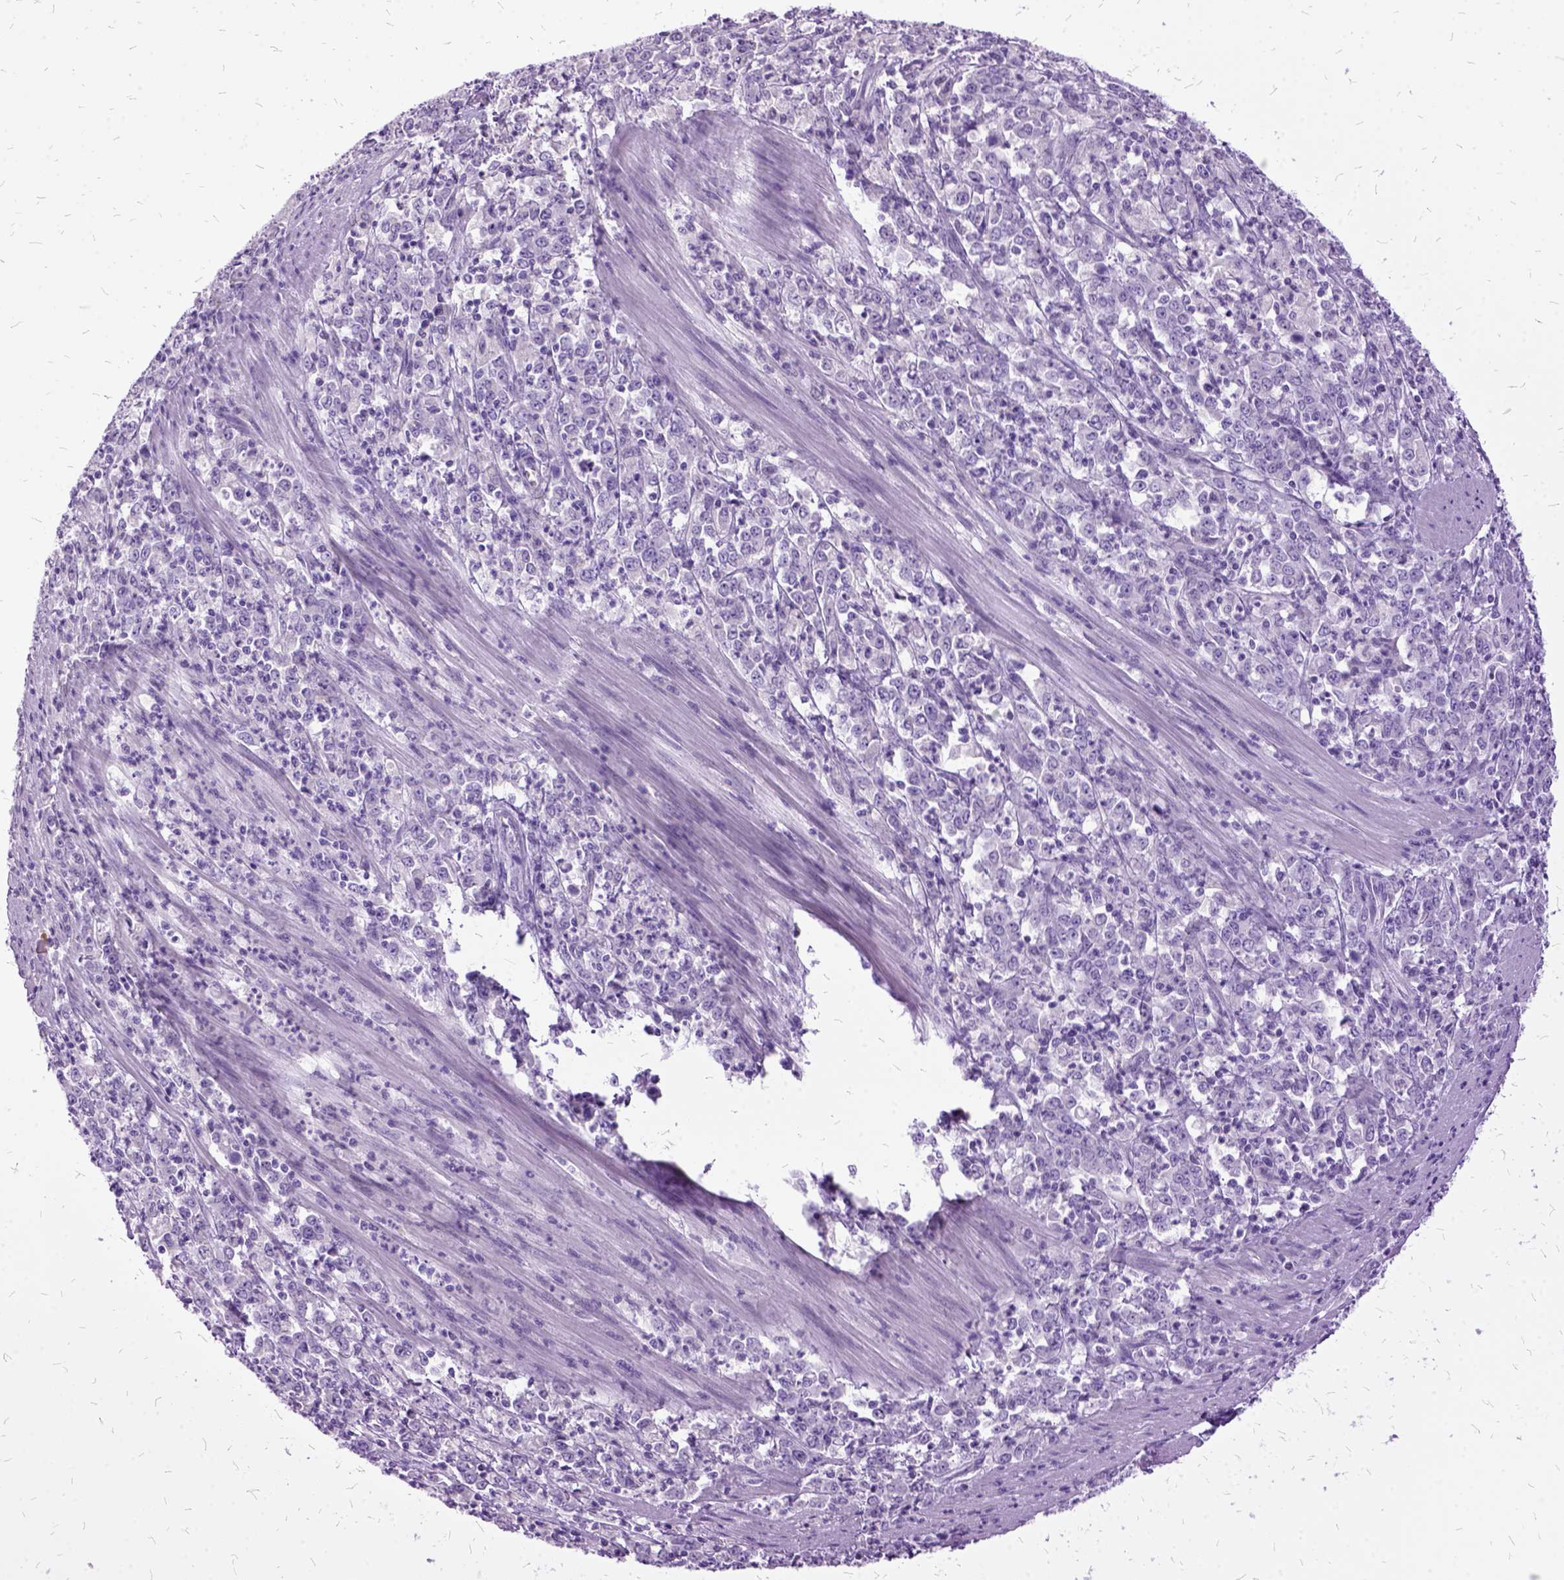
{"staining": {"intensity": "negative", "quantity": "none", "location": "none"}, "tissue": "stomach cancer", "cell_type": "Tumor cells", "image_type": "cancer", "snomed": [{"axis": "morphology", "description": "Adenocarcinoma, NOS"}, {"axis": "topography", "description": "Stomach, lower"}], "caption": "The photomicrograph reveals no staining of tumor cells in stomach cancer (adenocarcinoma). (Immunohistochemistry, brightfield microscopy, high magnification).", "gene": "MME", "patient": {"sex": "female", "age": 71}}